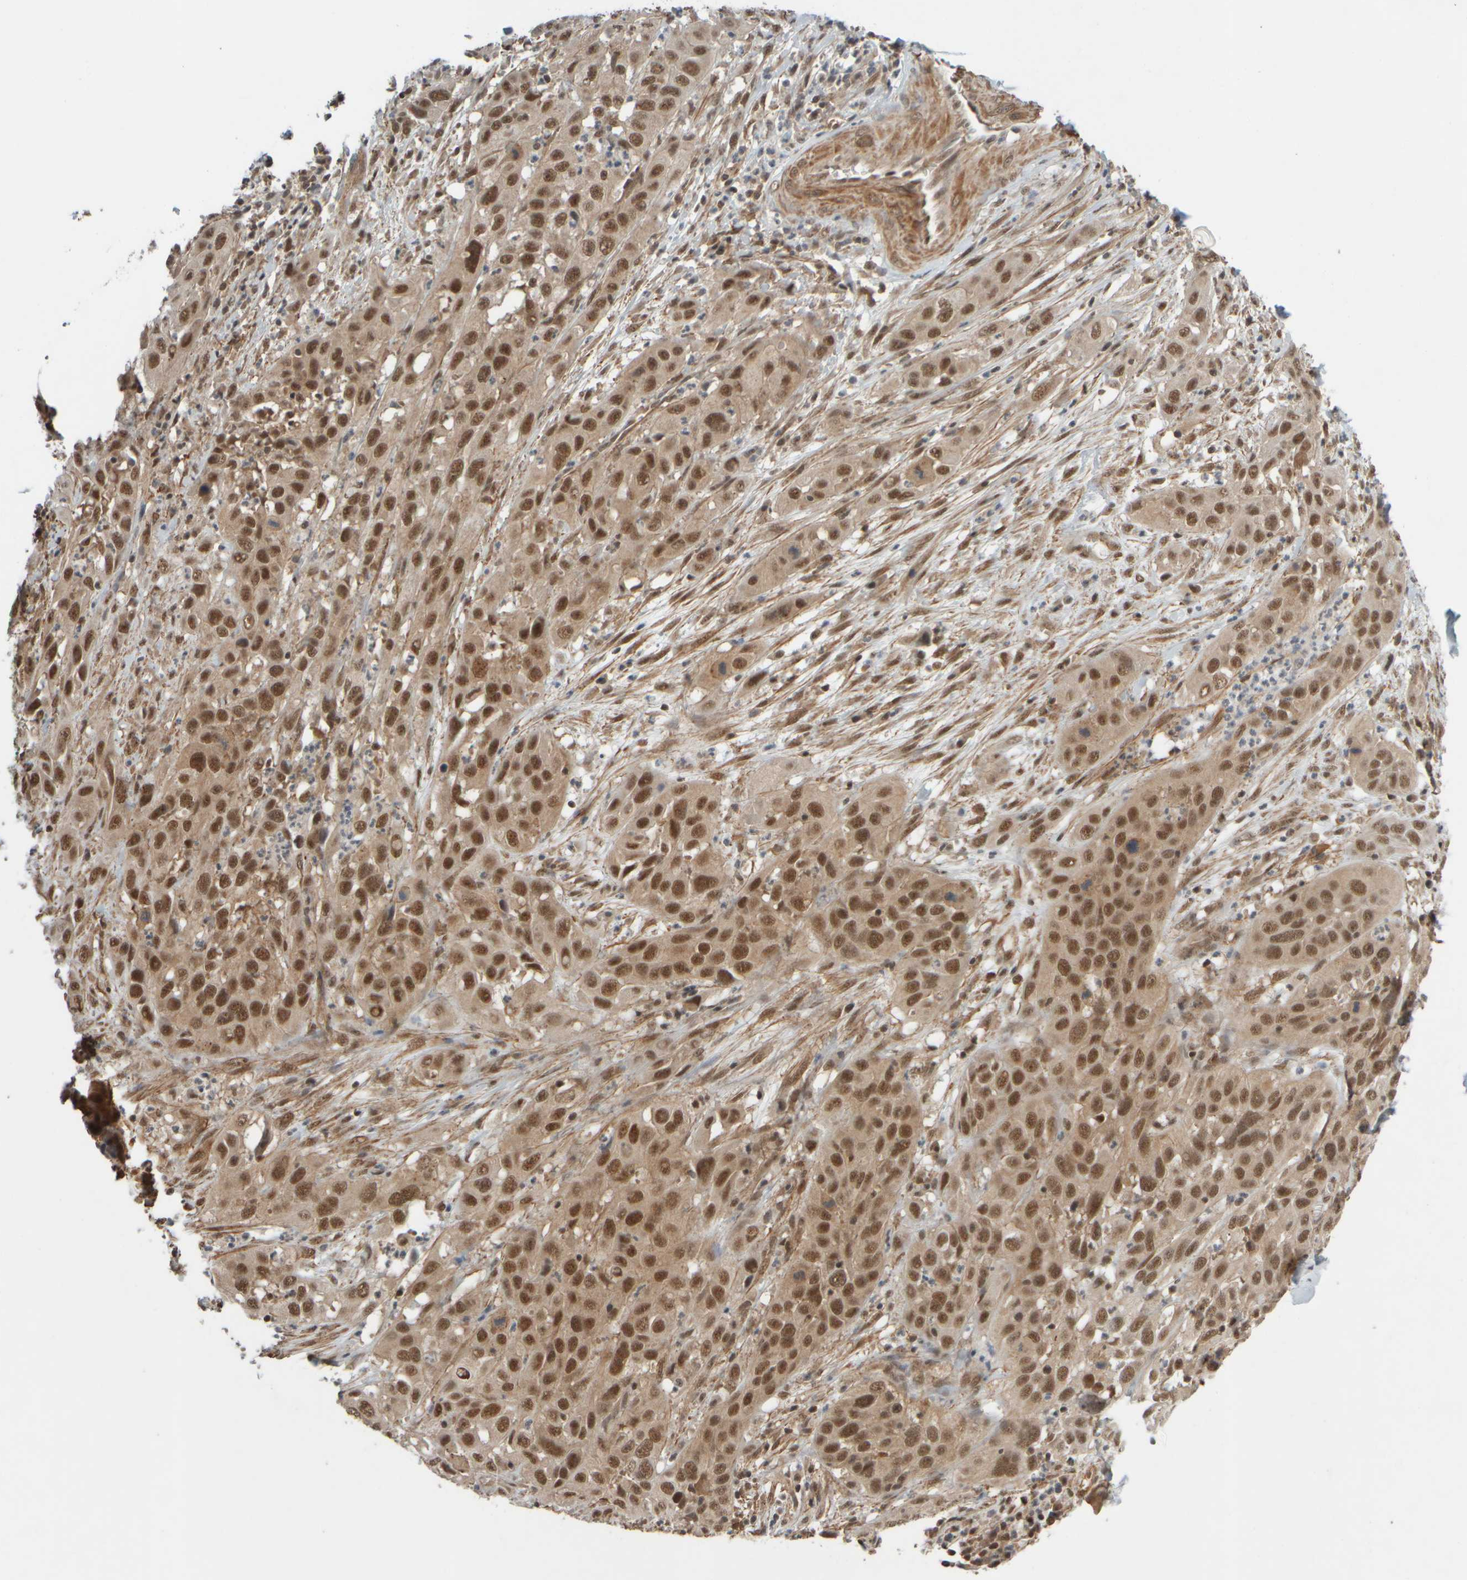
{"staining": {"intensity": "moderate", "quantity": ">75%", "location": "cytoplasmic/membranous,nuclear"}, "tissue": "cervical cancer", "cell_type": "Tumor cells", "image_type": "cancer", "snomed": [{"axis": "morphology", "description": "Squamous cell carcinoma, NOS"}, {"axis": "topography", "description": "Cervix"}], "caption": "Squamous cell carcinoma (cervical) stained with immunohistochemistry (IHC) displays moderate cytoplasmic/membranous and nuclear staining in approximately >75% of tumor cells.", "gene": "SYNRG", "patient": {"sex": "female", "age": 32}}